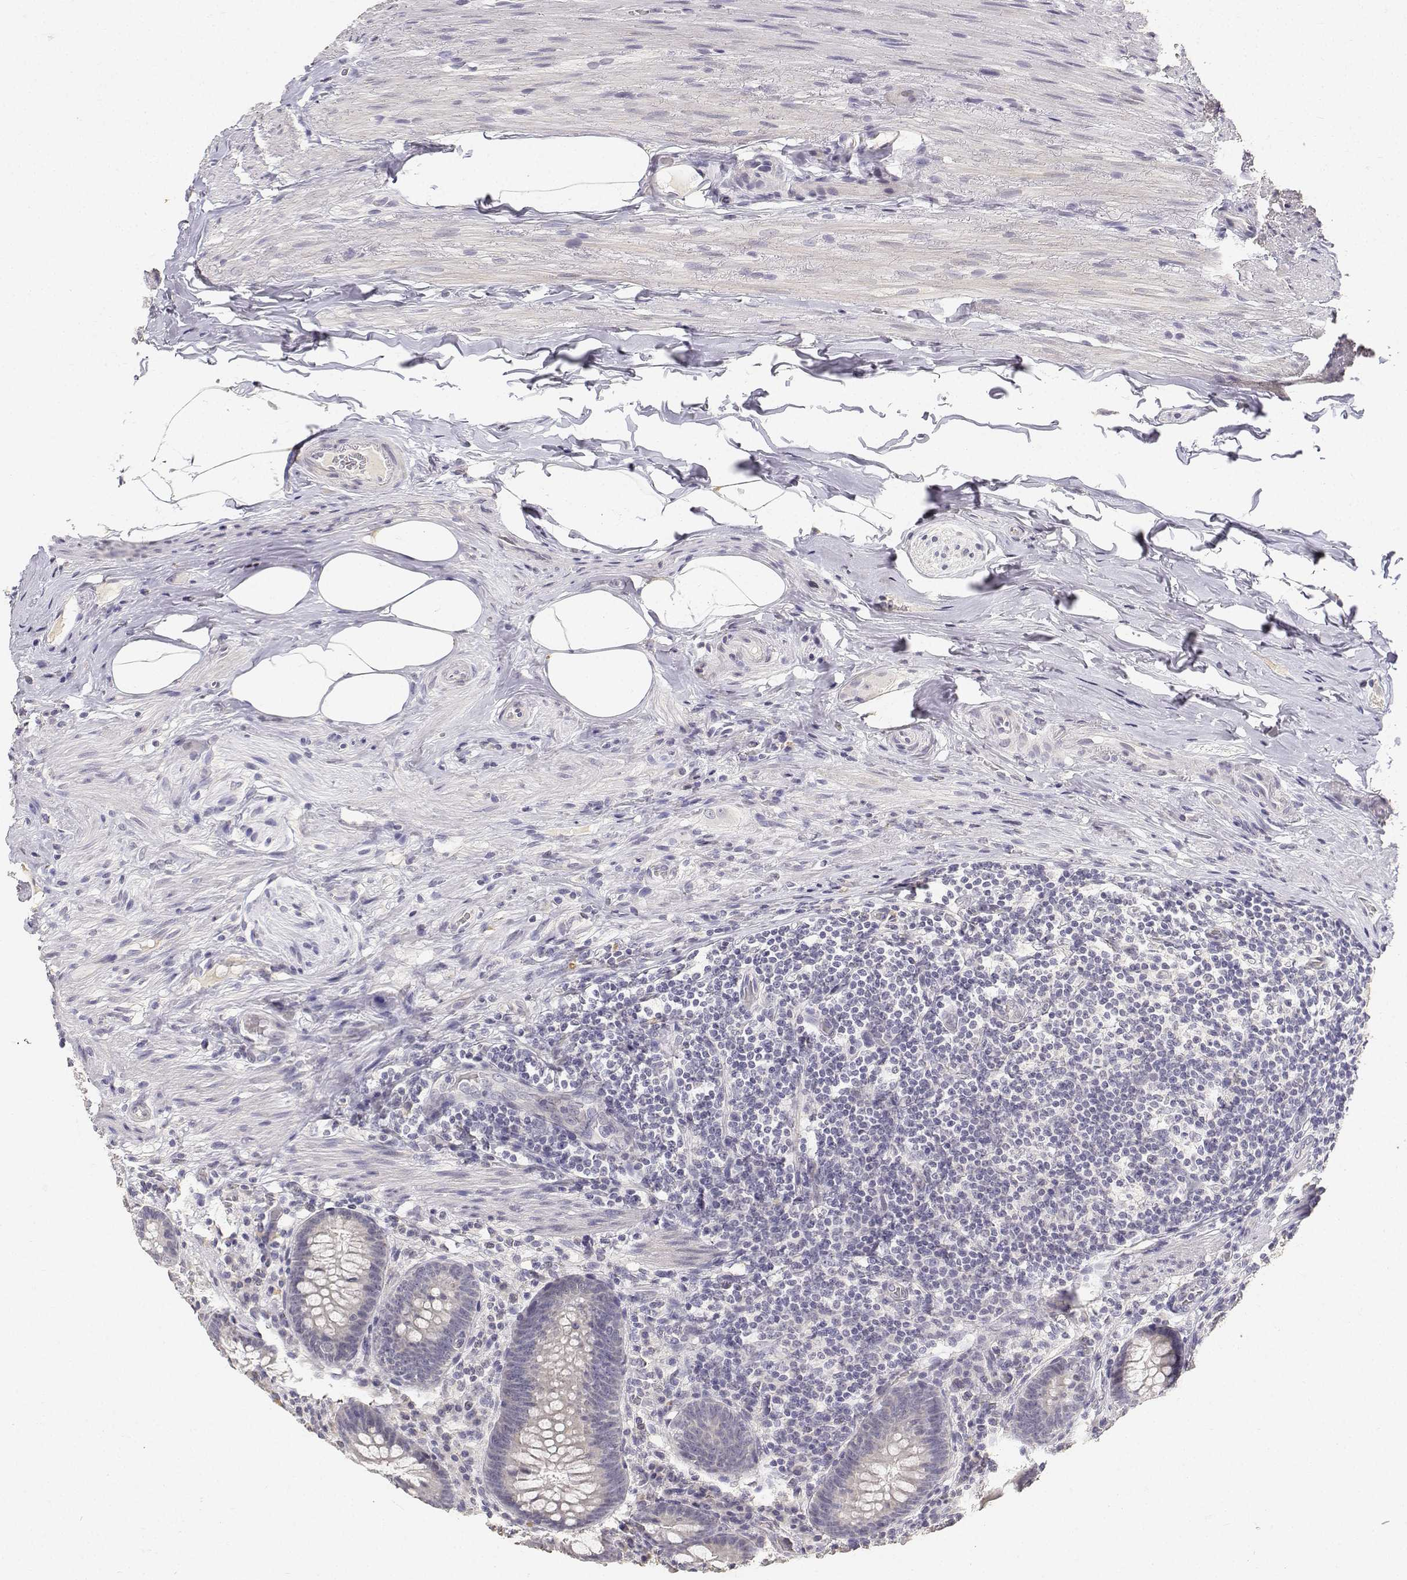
{"staining": {"intensity": "negative", "quantity": "none", "location": "none"}, "tissue": "appendix", "cell_type": "Glandular cells", "image_type": "normal", "snomed": [{"axis": "morphology", "description": "Normal tissue, NOS"}, {"axis": "topography", "description": "Appendix"}], "caption": "Glandular cells show no significant expression in normal appendix. (IHC, brightfield microscopy, high magnification).", "gene": "PAEP", "patient": {"sex": "male", "age": 71}}